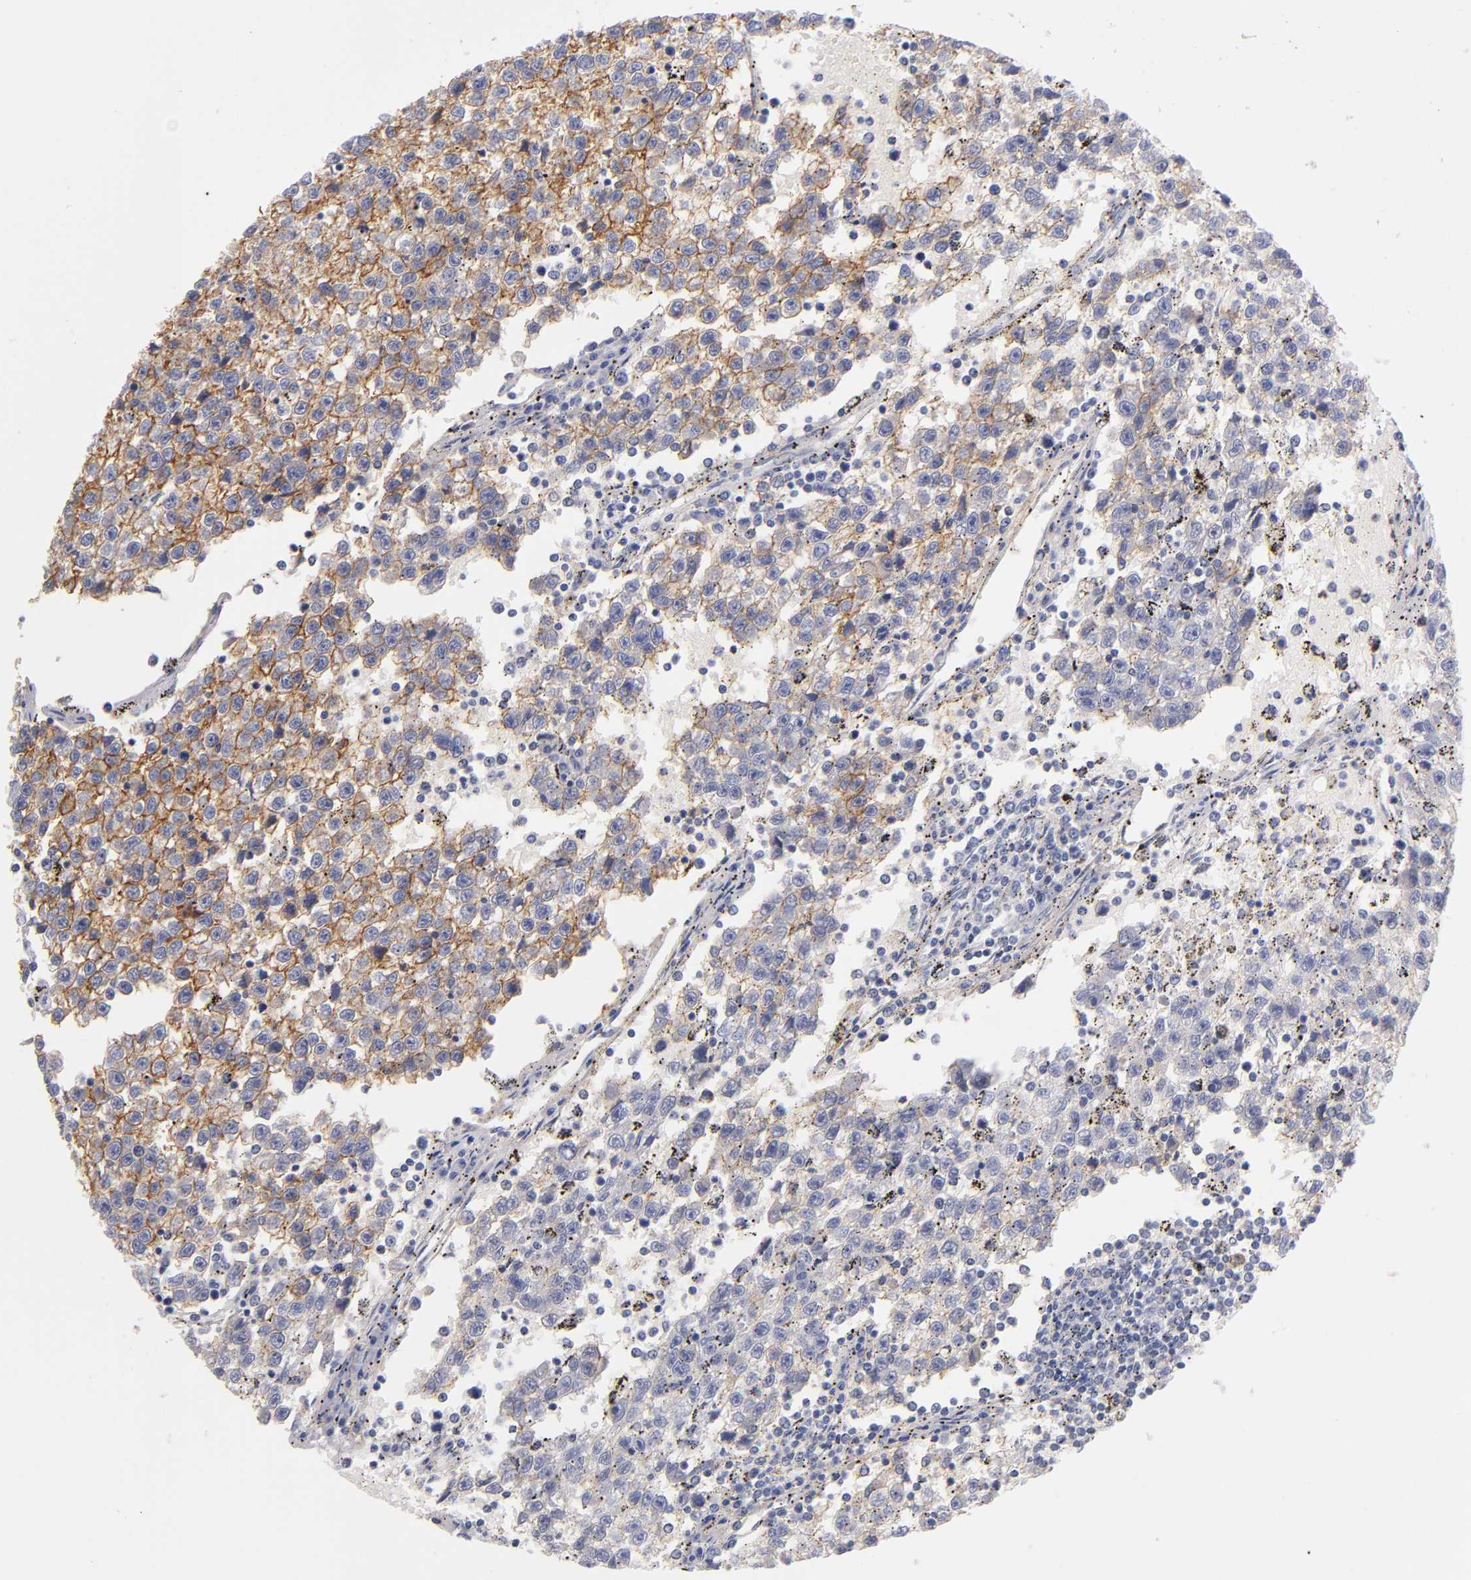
{"staining": {"intensity": "strong", "quantity": "25%-75%", "location": "cytoplasmic/membranous"}, "tissue": "testis cancer", "cell_type": "Tumor cells", "image_type": "cancer", "snomed": [{"axis": "morphology", "description": "Seminoma, NOS"}, {"axis": "topography", "description": "Testis"}], "caption": "Tumor cells reveal strong cytoplasmic/membranous expression in about 25%-75% of cells in testis cancer.", "gene": "KIT", "patient": {"sex": "male", "age": 35}}